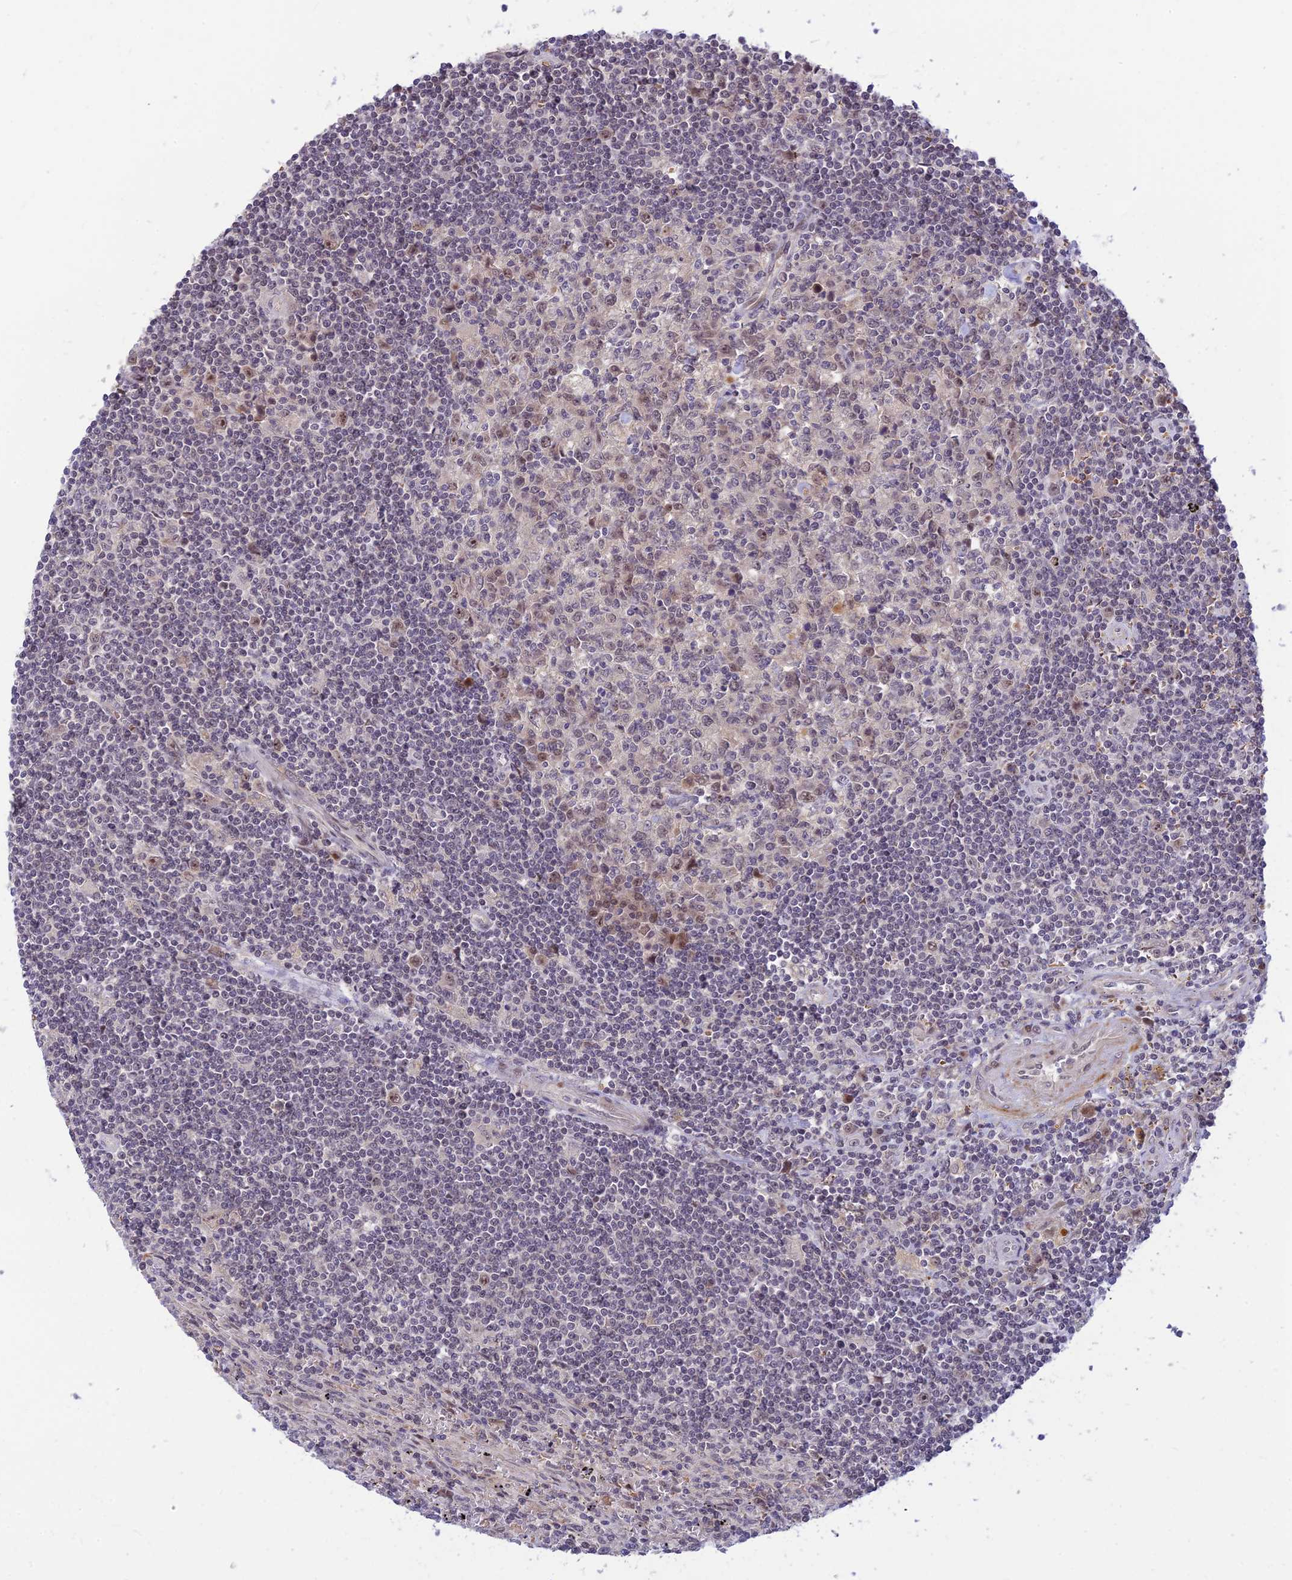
{"staining": {"intensity": "negative", "quantity": "none", "location": "none"}, "tissue": "lymphoma", "cell_type": "Tumor cells", "image_type": "cancer", "snomed": [{"axis": "morphology", "description": "Malignant lymphoma, non-Hodgkin's type, Low grade"}, {"axis": "topography", "description": "Spleen"}], "caption": "Human lymphoma stained for a protein using immunohistochemistry (IHC) displays no expression in tumor cells.", "gene": "ASPDH", "patient": {"sex": "male", "age": 76}}